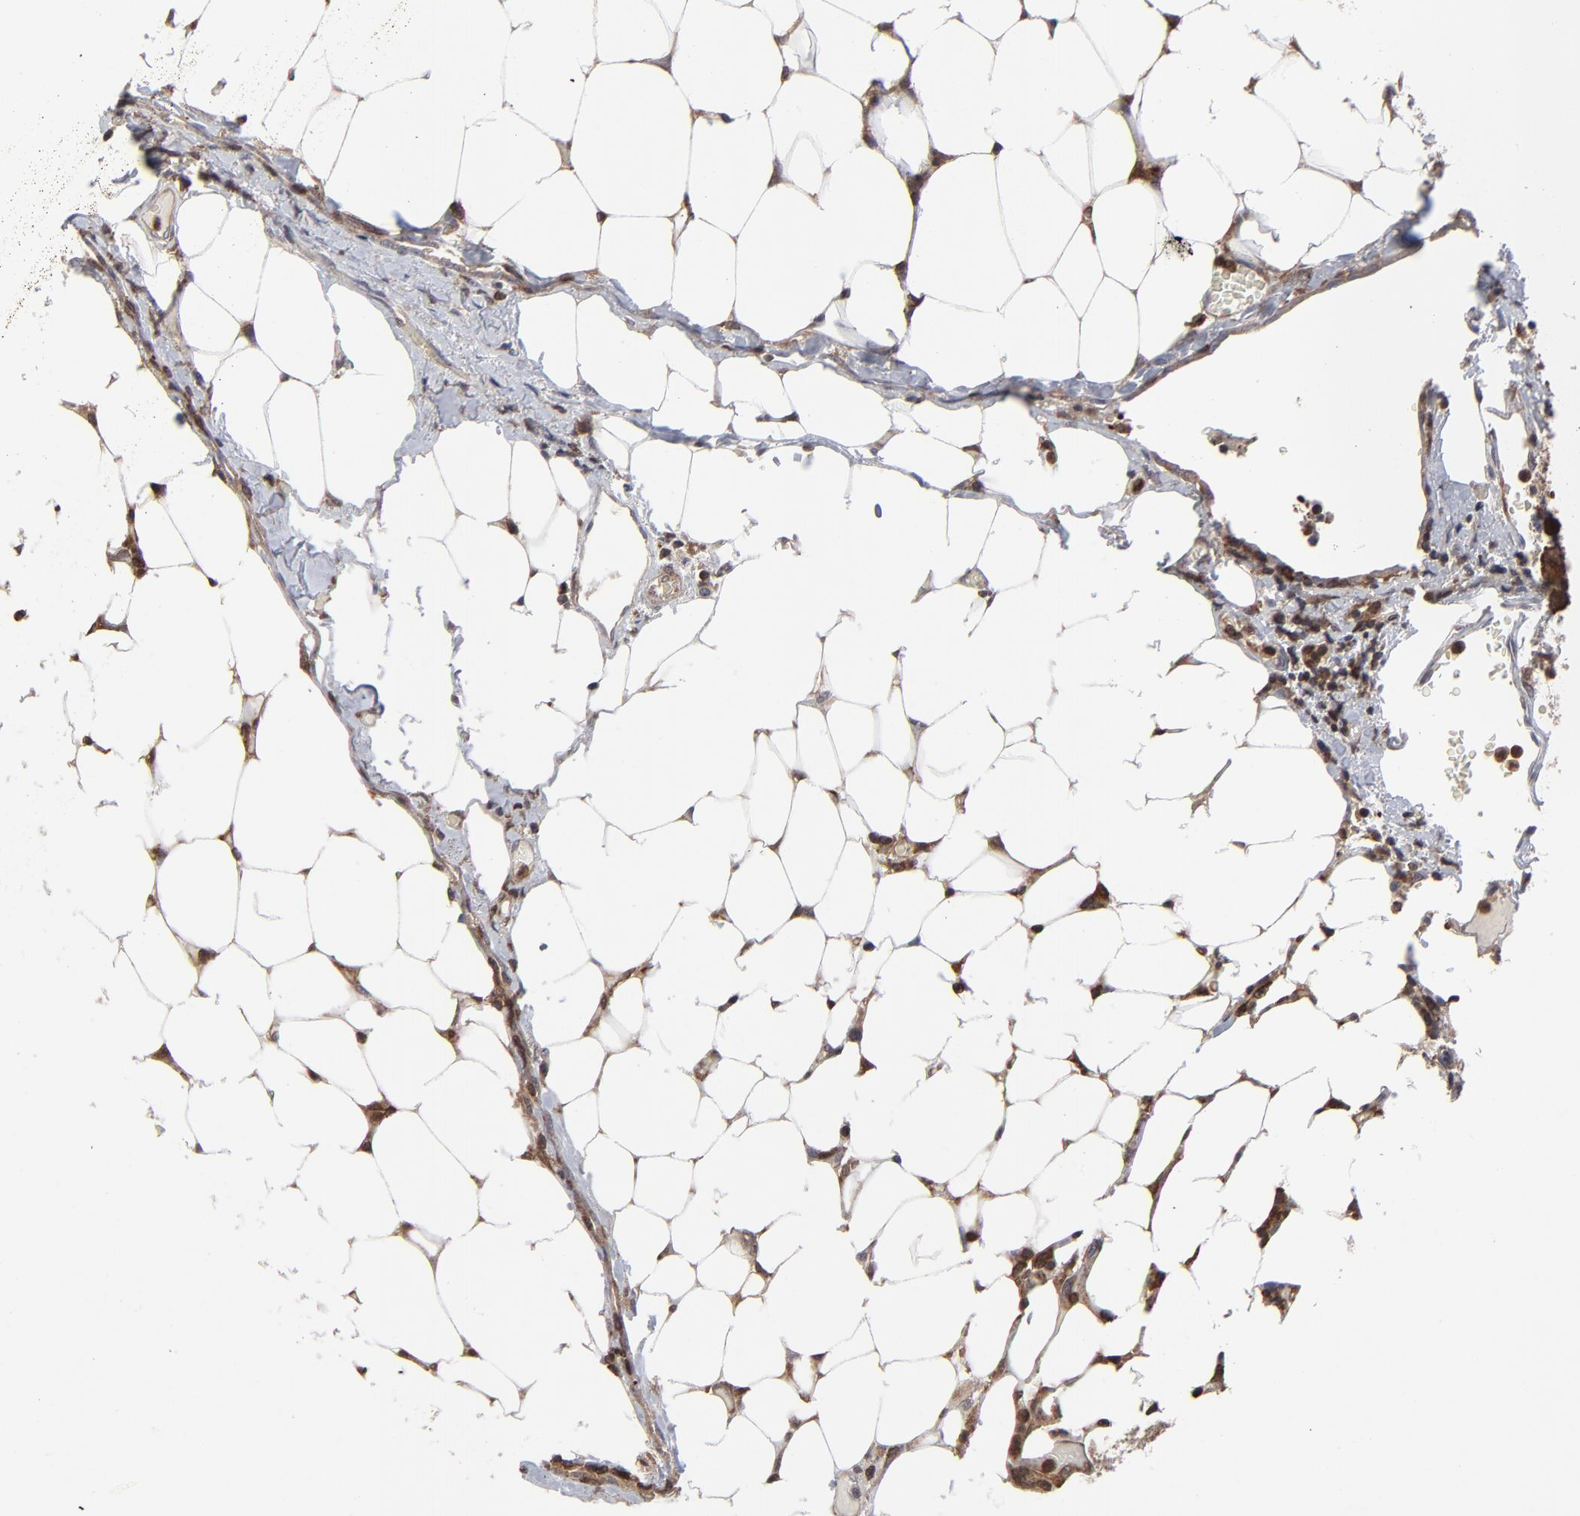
{"staining": {"intensity": "strong", "quantity": ">75%", "location": "cytoplasmic/membranous"}, "tissue": "colorectal cancer", "cell_type": "Tumor cells", "image_type": "cancer", "snomed": [{"axis": "morphology", "description": "Adenocarcinoma, NOS"}, {"axis": "topography", "description": "Colon"}], "caption": "Adenocarcinoma (colorectal) stained with IHC demonstrates strong cytoplasmic/membranous positivity in approximately >75% of tumor cells.", "gene": "MAP2K1", "patient": {"sex": "female", "age": 86}}